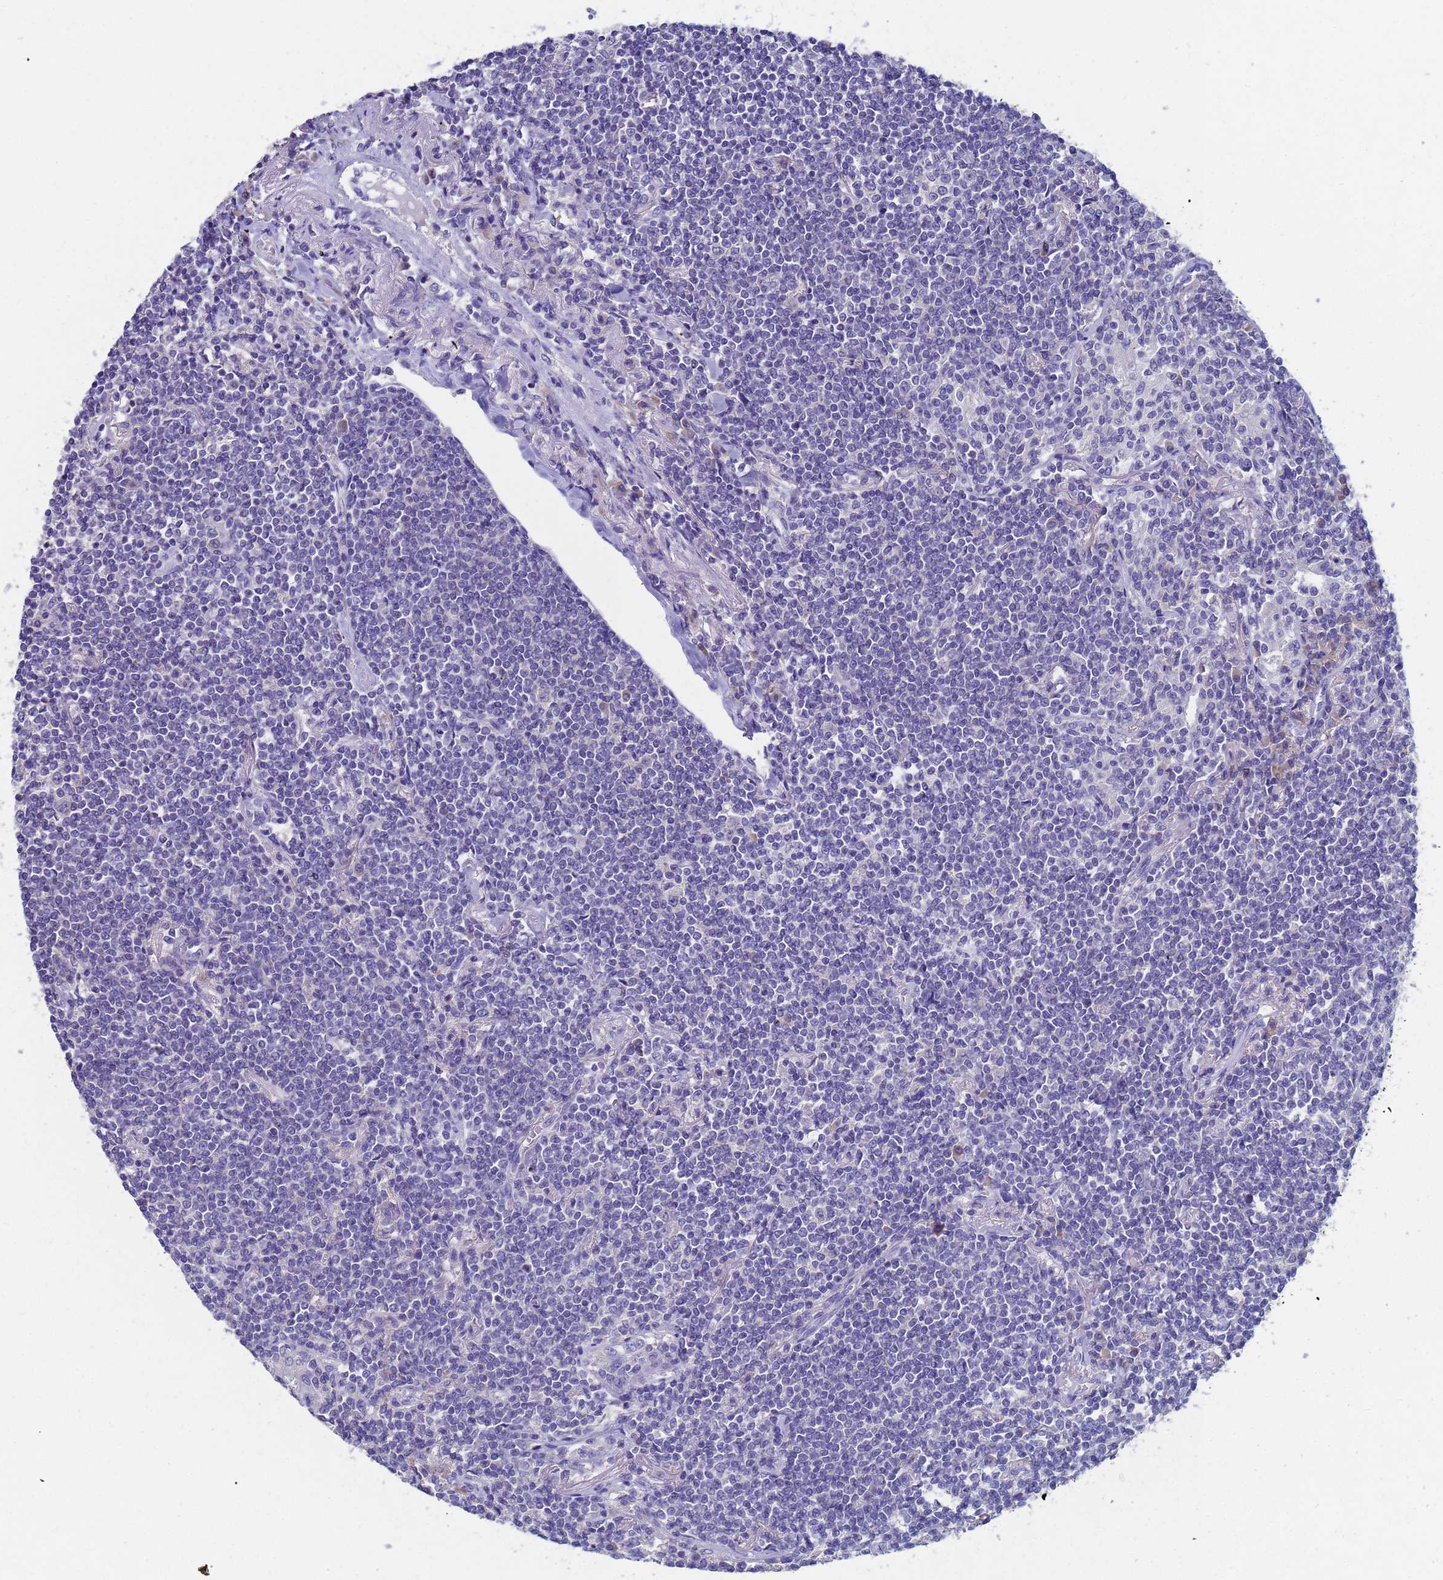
{"staining": {"intensity": "negative", "quantity": "none", "location": "none"}, "tissue": "lymphoma", "cell_type": "Tumor cells", "image_type": "cancer", "snomed": [{"axis": "morphology", "description": "Malignant lymphoma, non-Hodgkin's type, Low grade"}, {"axis": "topography", "description": "Lung"}], "caption": "The IHC histopathology image has no significant positivity in tumor cells of lymphoma tissue.", "gene": "UBE2O", "patient": {"sex": "female", "age": 71}}